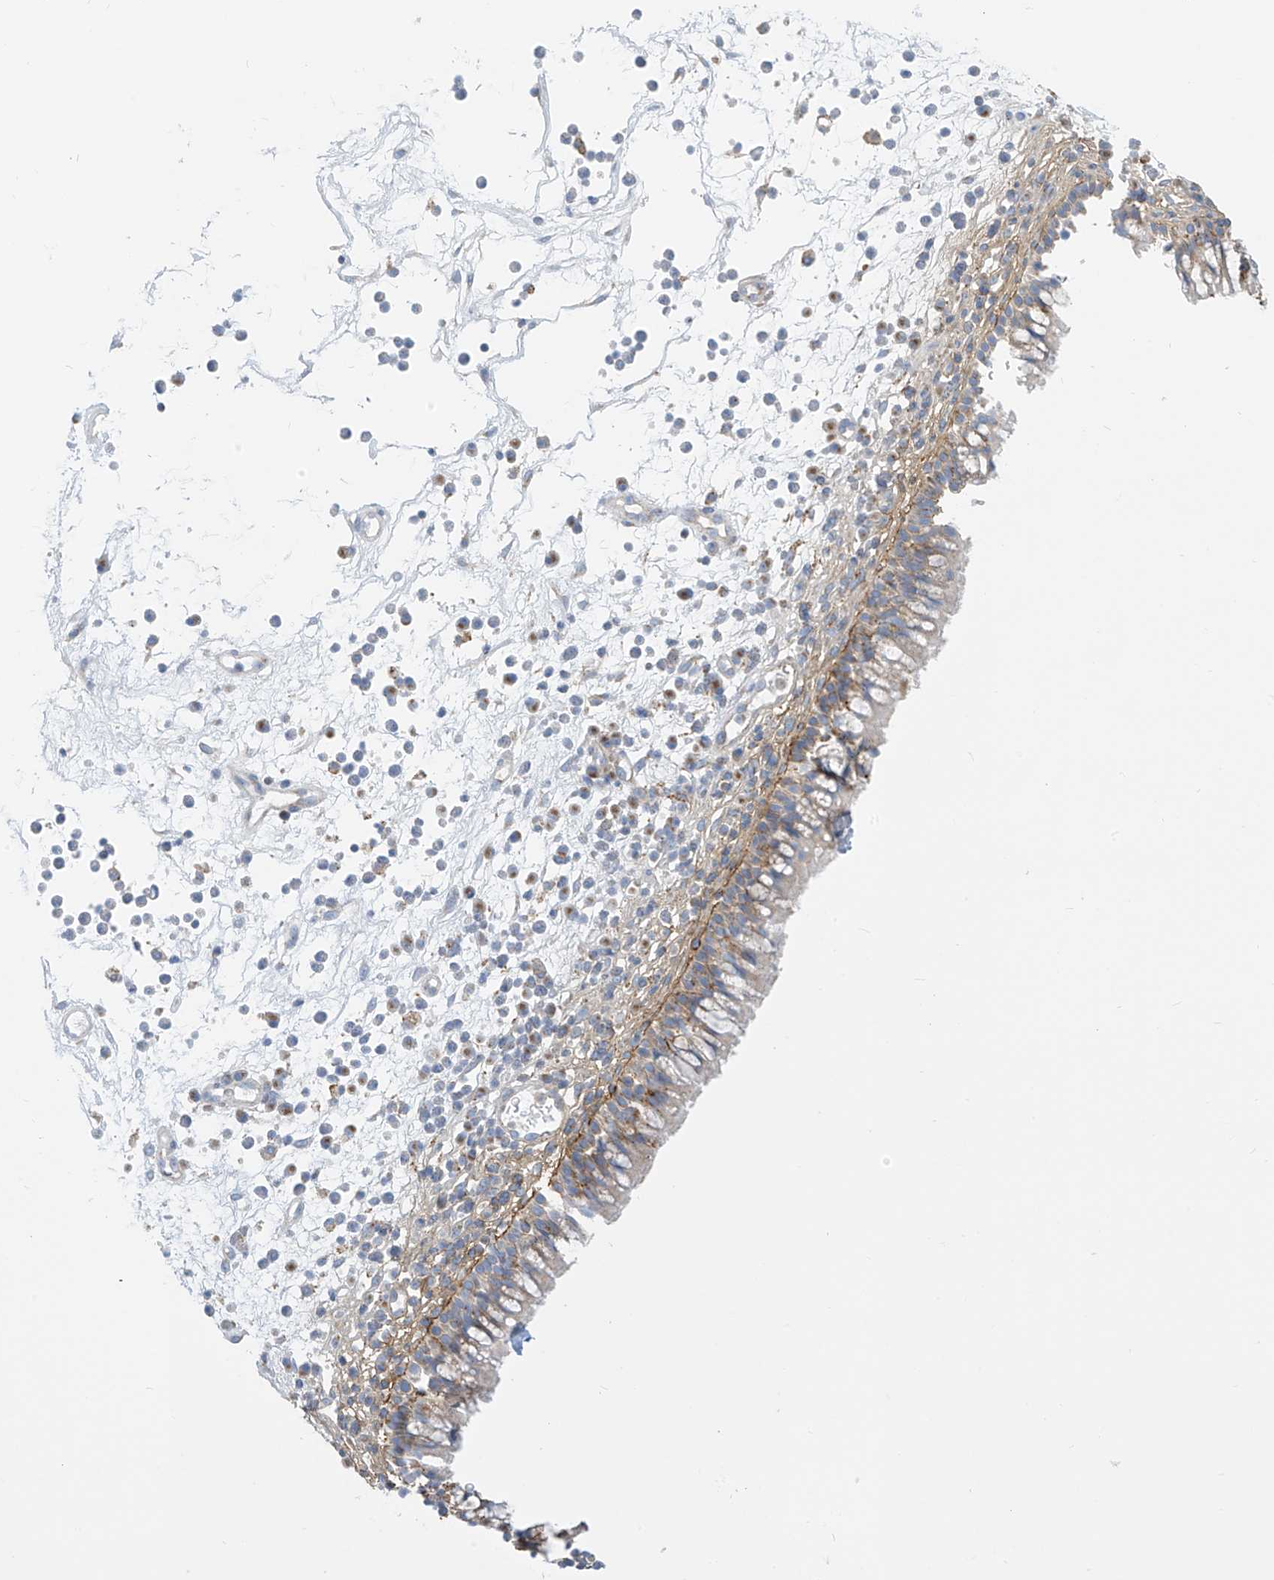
{"staining": {"intensity": "weak", "quantity": "<25%", "location": "cytoplasmic/membranous"}, "tissue": "nasopharynx", "cell_type": "Respiratory epithelial cells", "image_type": "normal", "snomed": [{"axis": "morphology", "description": "Normal tissue, NOS"}, {"axis": "morphology", "description": "Inflammation, NOS"}, {"axis": "morphology", "description": "Malignant melanoma, Metastatic site"}, {"axis": "topography", "description": "Nasopharynx"}], "caption": "A high-resolution image shows immunohistochemistry (IHC) staining of benign nasopharynx, which exhibits no significant positivity in respiratory epithelial cells. (DAB IHC visualized using brightfield microscopy, high magnification).", "gene": "FABP2", "patient": {"sex": "male", "age": 70}}